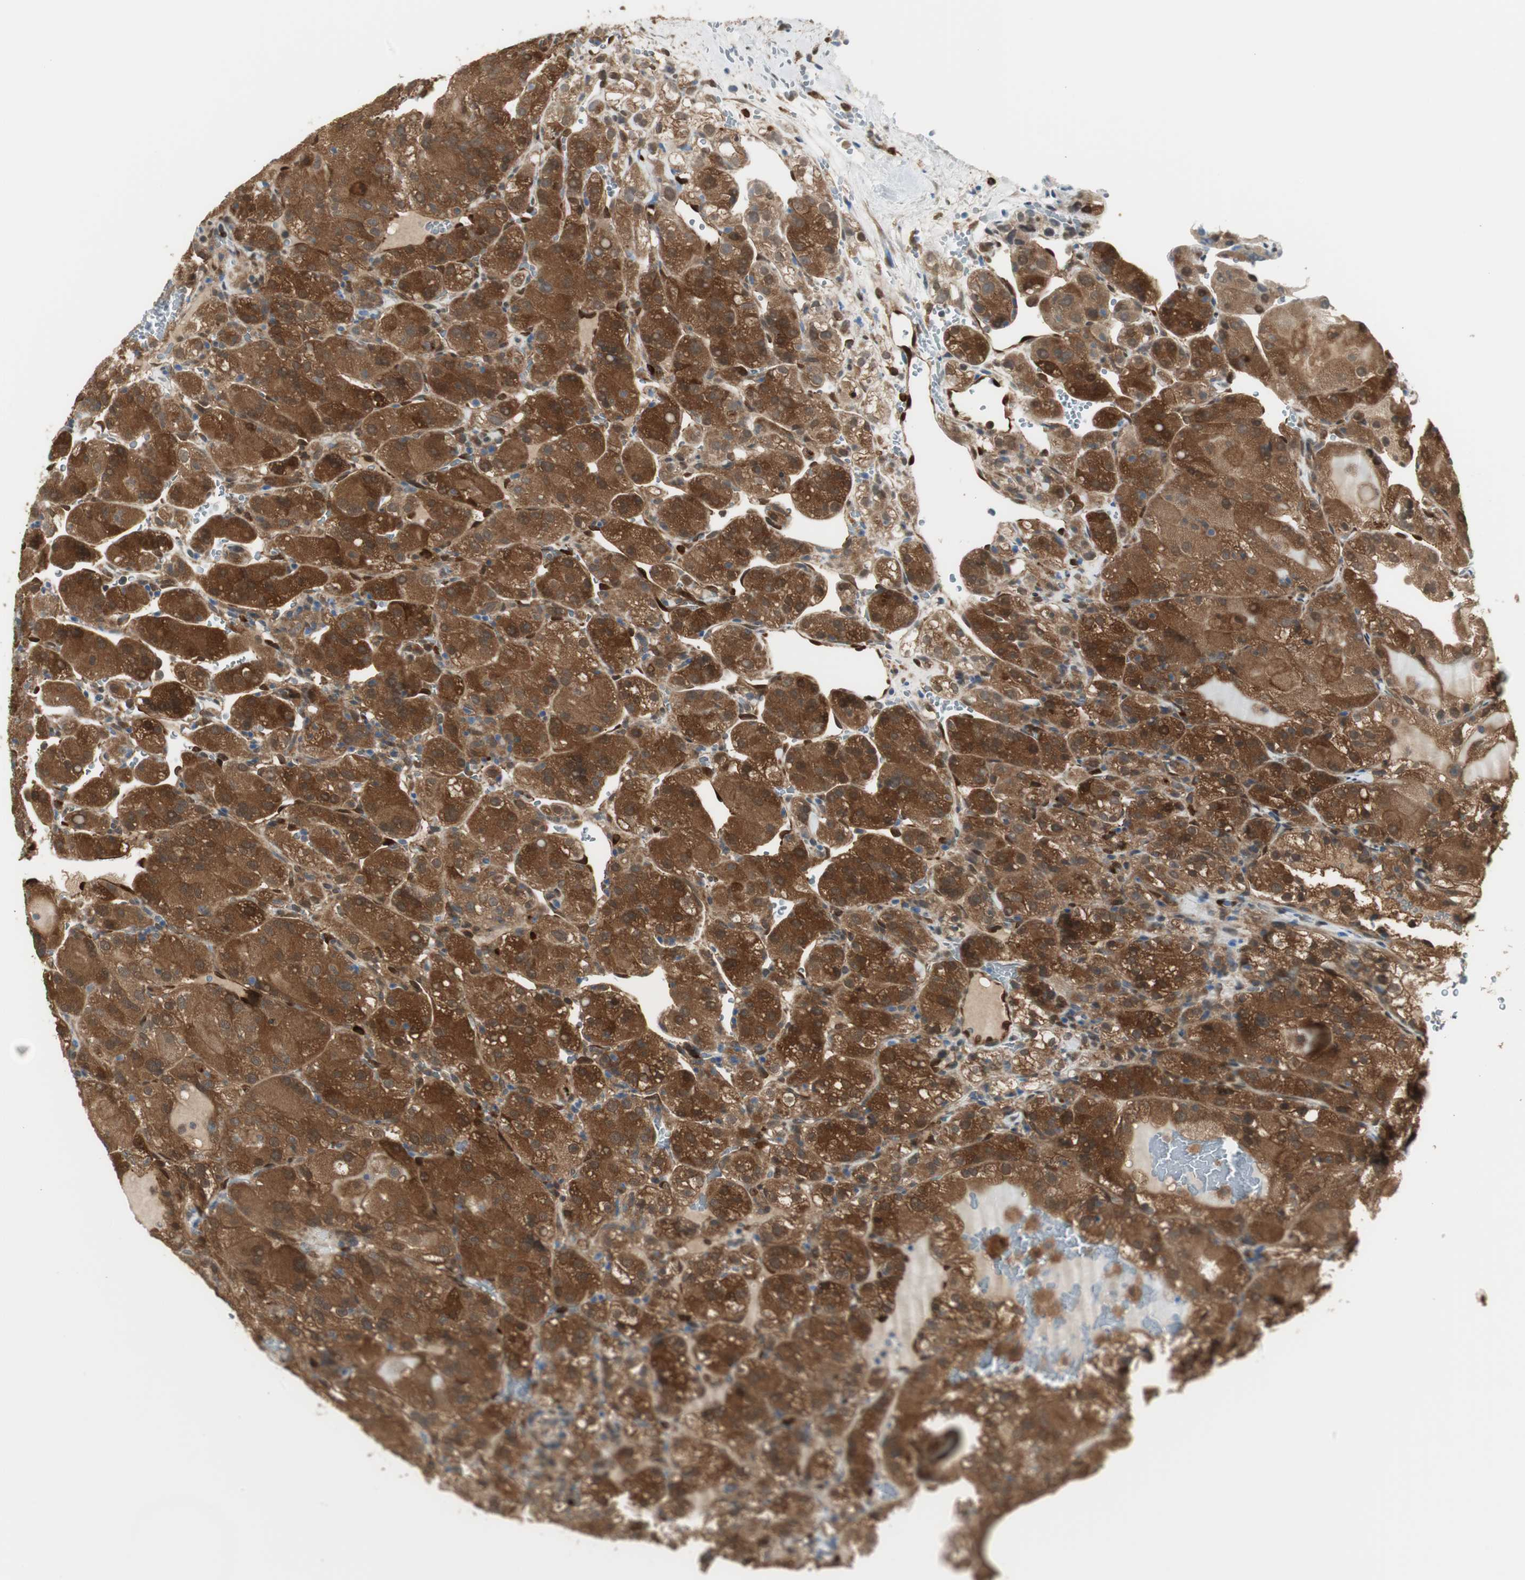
{"staining": {"intensity": "strong", "quantity": ">75%", "location": "cytoplasmic/membranous"}, "tissue": "renal cancer", "cell_type": "Tumor cells", "image_type": "cancer", "snomed": [{"axis": "morphology", "description": "Normal tissue, NOS"}, {"axis": "morphology", "description": "Adenocarcinoma, NOS"}, {"axis": "topography", "description": "Kidney"}], "caption": "Renal adenocarcinoma stained for a protein (brown) demonstrates strong cytoplasmic/membranous positive expression in approximately >75% of tumor cells.", "gene": "SERPINB6", "patient": {"sex": "male", "age": 61}}